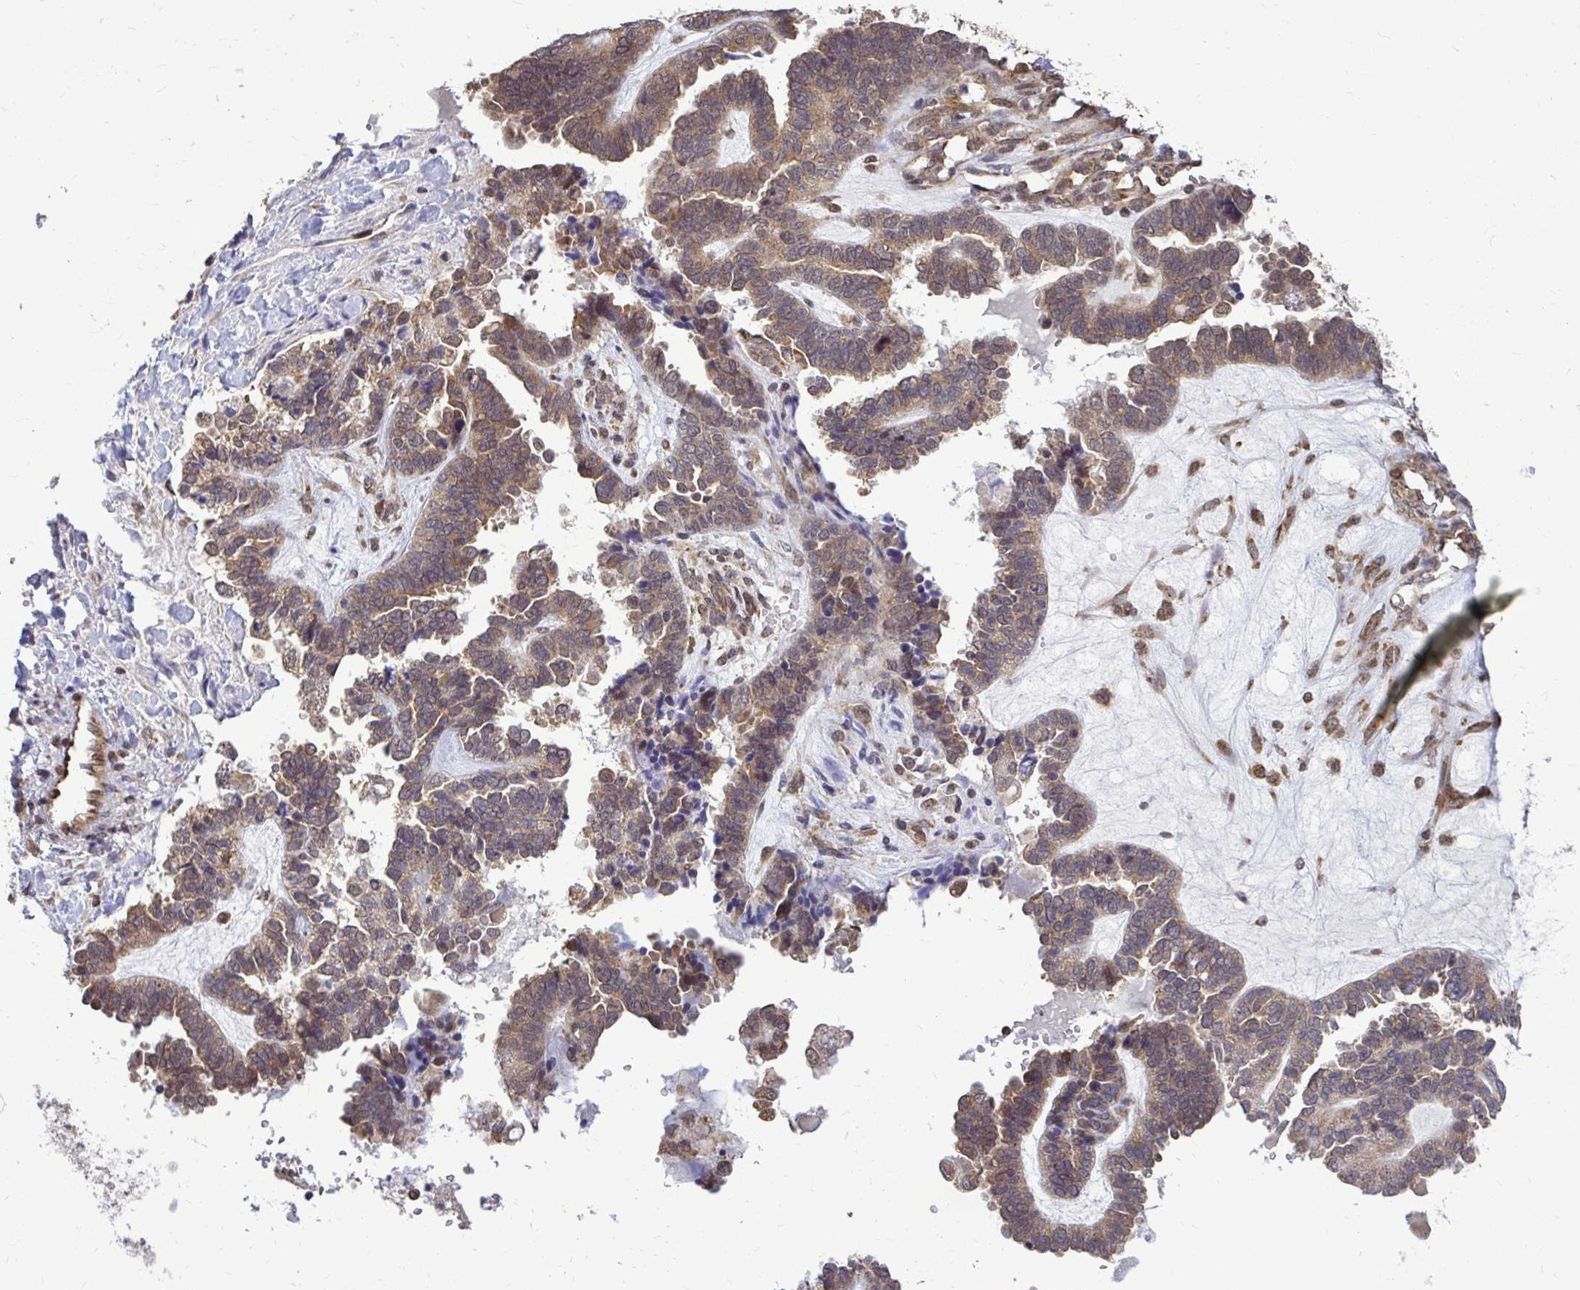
{"staining": {"intensity": "weak", "quantity": ">75%", "location": "cytoplasmic/membranous"}, "tissue": "ovarian cancer", "cell_type": "Tumor cells", "image_type": "cancer", "snomed": [{"axis": "morphology", "description": "Cystadenocarcinoma, serous, NOS"}, {"axis": "topography", "description": "Ovary"}], "caption": "The immunohistochemical stain labels weak cytoplasmic/membranous expression in tumor cells of ovarian cancer (serous cystadenocarcinoma) tissue.", "gene": "FMR1", "patient": {"sex": "female", "age": 51}}